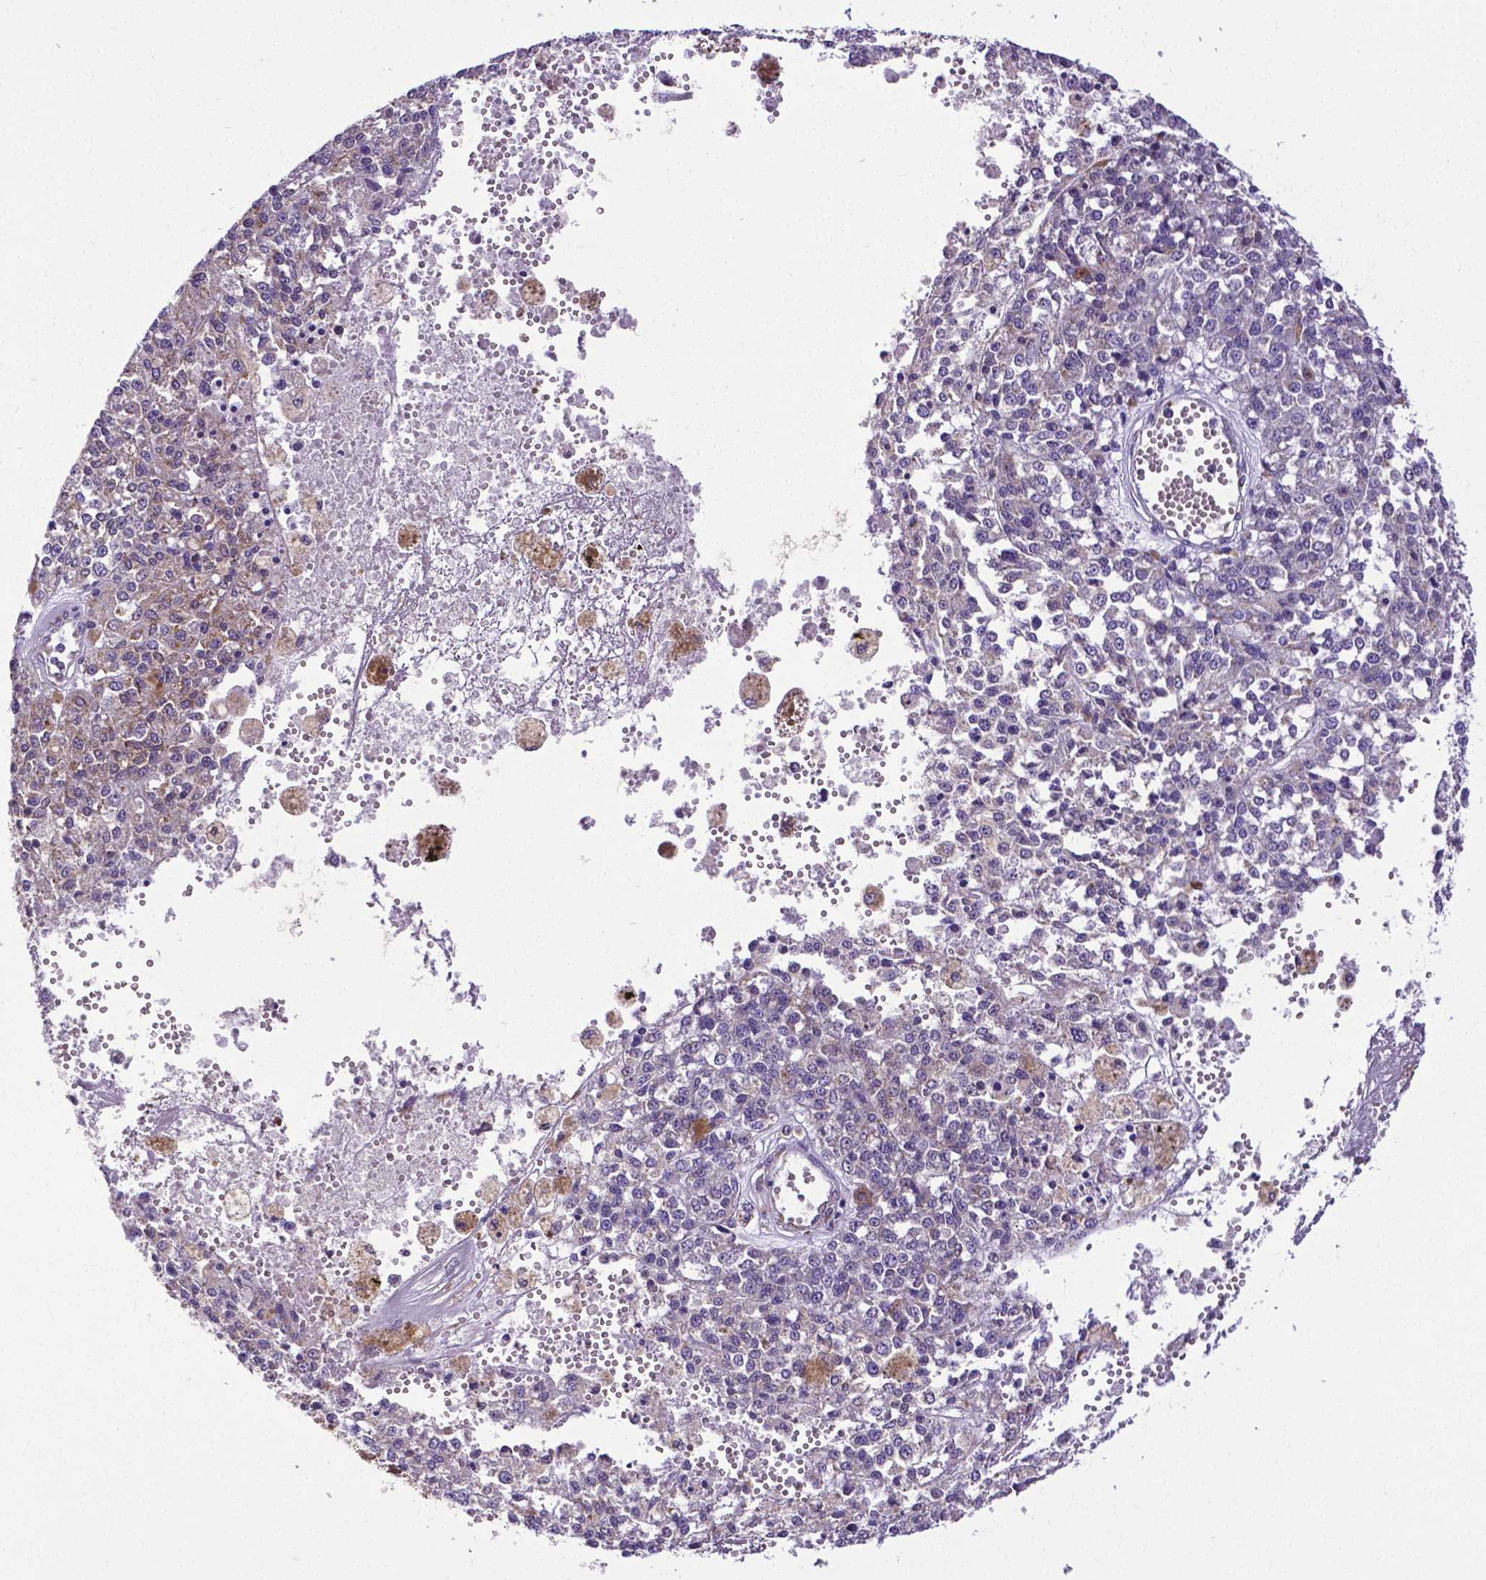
{"staining": {"intensity": "negative", "quantity": "none", "location": "none"}, "tissue": "melanoma", "cell_type": "Tumor cells", "image_type": "cancer", "snomed": [{"axis": "morphology", "description": "Malignant melanoma, Metastatic site"}, {"axis": "topography", "description": "Lymph node"}], "caption": "Tumor cells show no significant positivity in malignant melanoma (metastatic site).", "gene": "MTDH", "patient": {"sex": "female", "age": 64}}